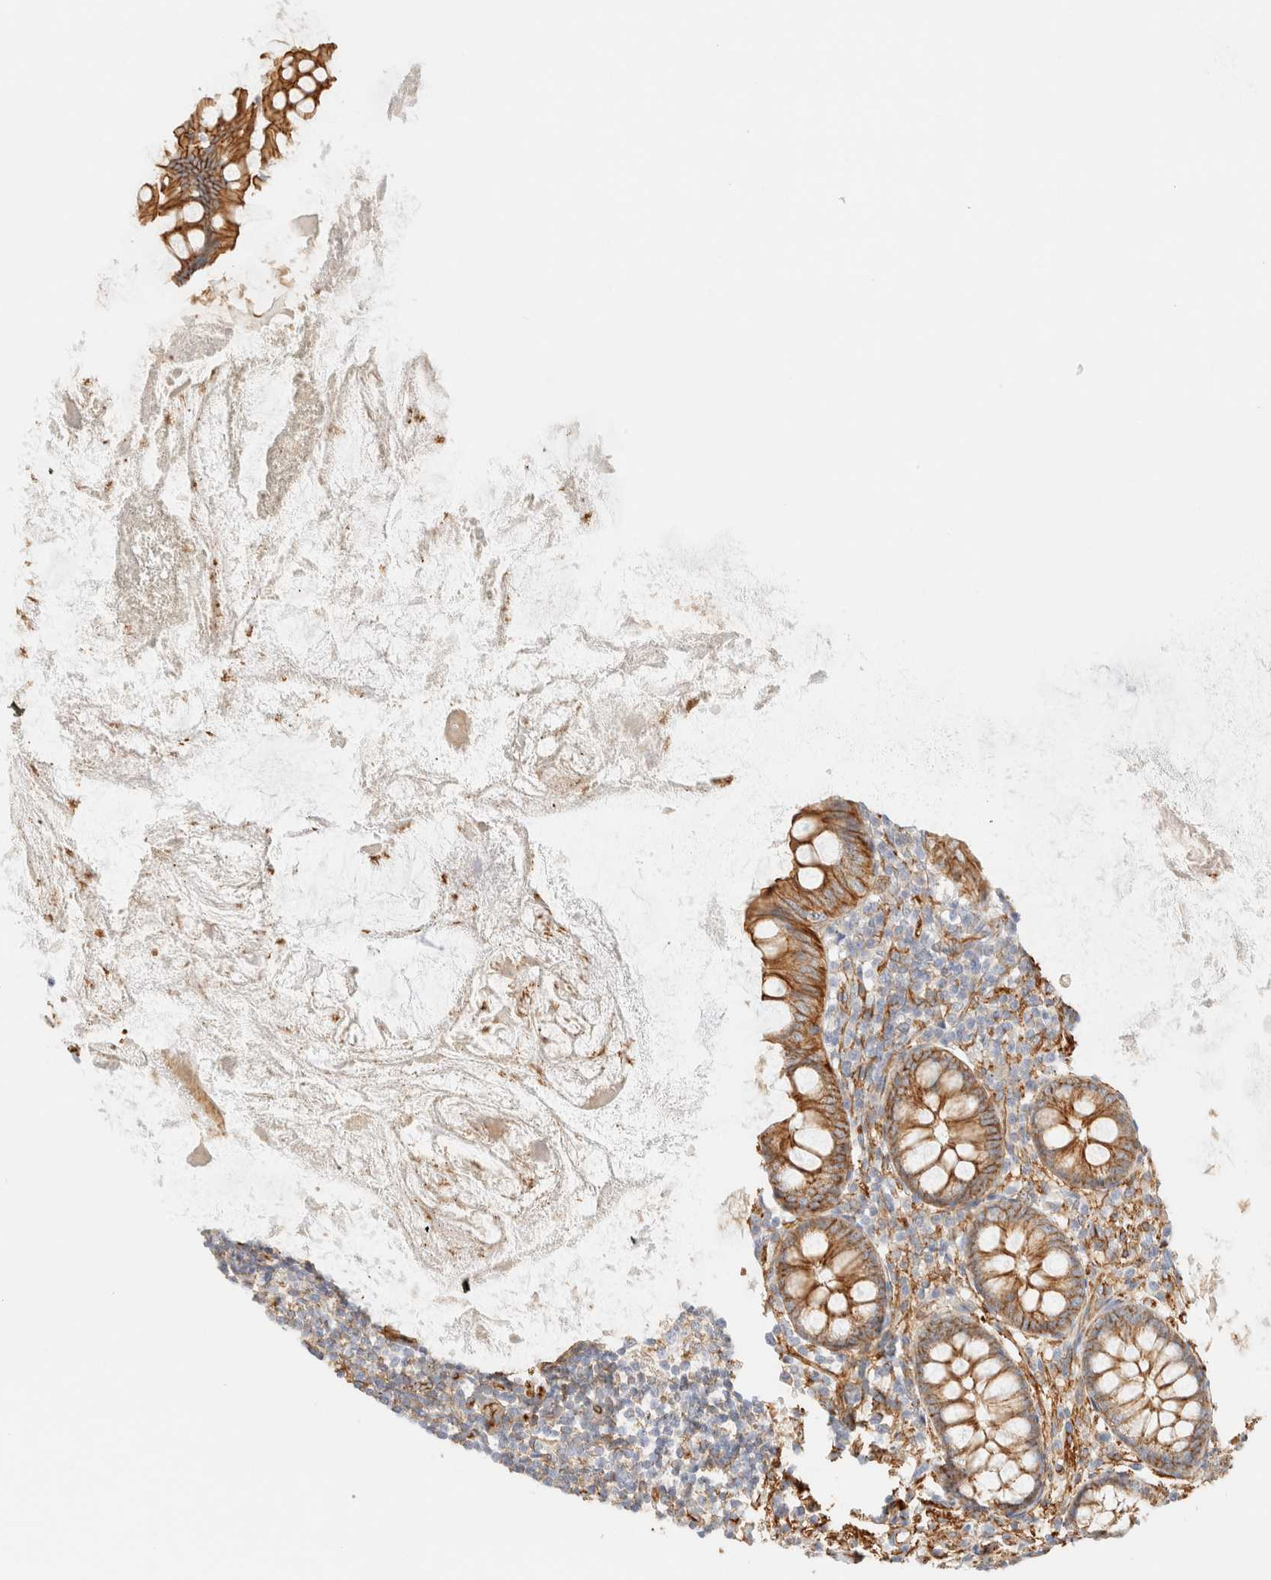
{"staining": {"intensity": "moderate", "quantity": ">75%", "location": "cytoplasmic/membranous"}, "tissue": "appendix", "cell_type": "Glandular cells", "image_type": "normal", "snomed": [{"axis": "morphology", "description": "Normal tissue, NOS"}, {"axis": "topography", "description": "Appendix"}], "caption": "Glandular cells reveal medium levels of moderate cytoplasmic/membranous expression in approximately >75% of cells in unremarkable appendix. The staining is performed using DAB (3,3'-diaminobenzidine) brown chromogen to label protein expression. The nuclei are counter-stained blue using hematoxylin.", "gene": "CYB5R4", "patient": {"sex": "female", "age": 77}}